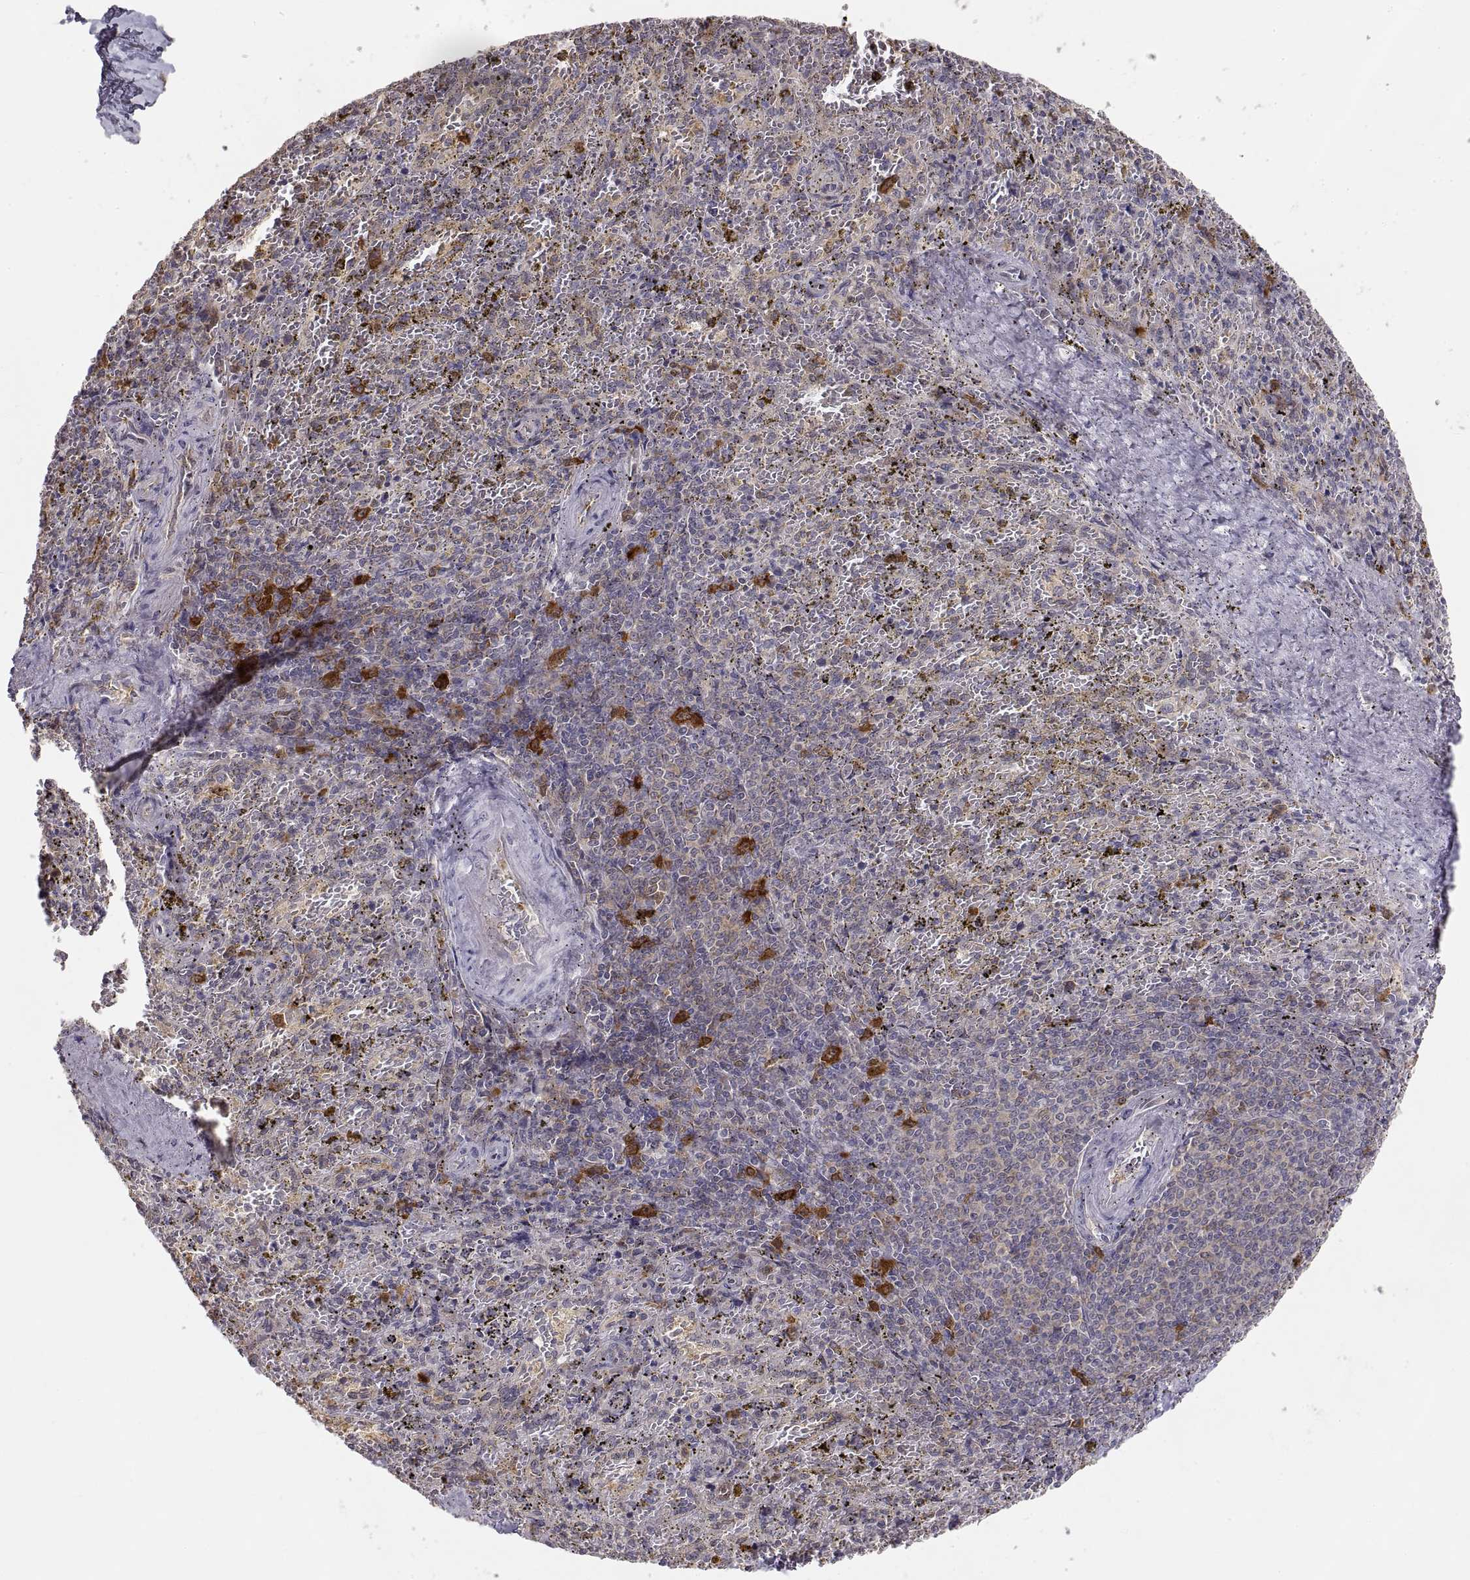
{"staining": {"intensity": "strong", "quantity": "<25%", "location": "cytoplasmic/membranous"}, "tissue": "spleen", "cell_type": "Cells in red pulp", "image_type": "normal", "snomed": [{"axis": "morphology", "description": "Normal tissue, NOS"}, {"axis": "topography", "description": "Spleen"}], "caption": "Normal spleen reveals strong cytoplasmic/membranous expression in about <25% of cells in red pulp The staining was performed using DAB to visualize the protein expression in brown, while the nuclei were stained in blue with hematoxylin (Magnification: 20x)..", "gene": "HSP90AB1", "patient": {"sex": "female", "age": 50}}